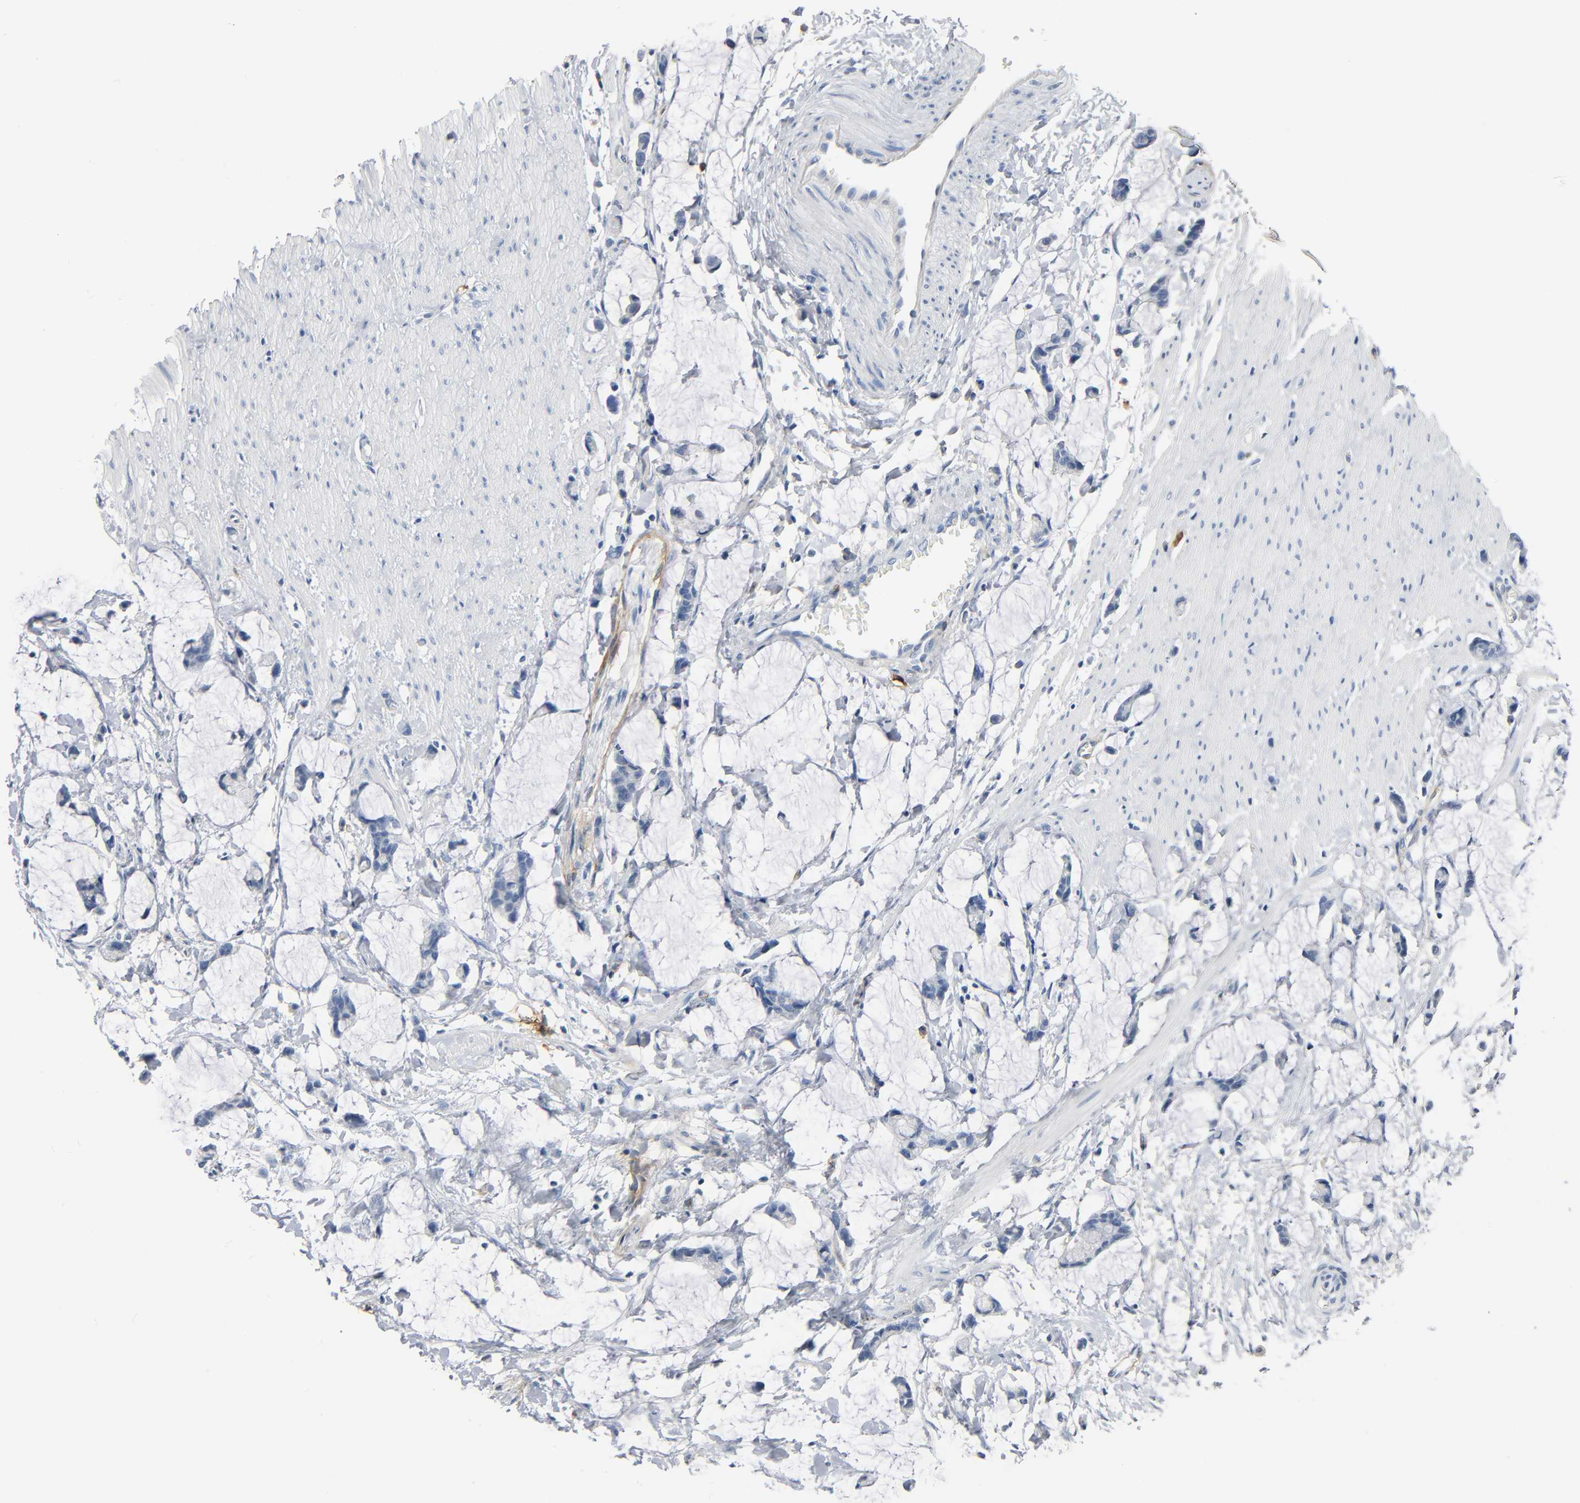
{"staining": {"intensity": "negative", "quantity": "none", "location": "none"}, "tissue": "colorectal cancer", "cell_type": "Tumor cells", "image_type": "cancer", "snomed": [{"axis": "morphology", "description": "Adenocarcinoma, NOS"}, {"axis": "topography", "description": "Colon"}], "caption": "Immunohistochemistry (IHC) histopathology image of adenocarcinoma (colorectal) stained for a protein (brown), which shows no positivity in tumor cells.", "gene": "ANPEP", "patient": {"sex": "male", "age": 14}}